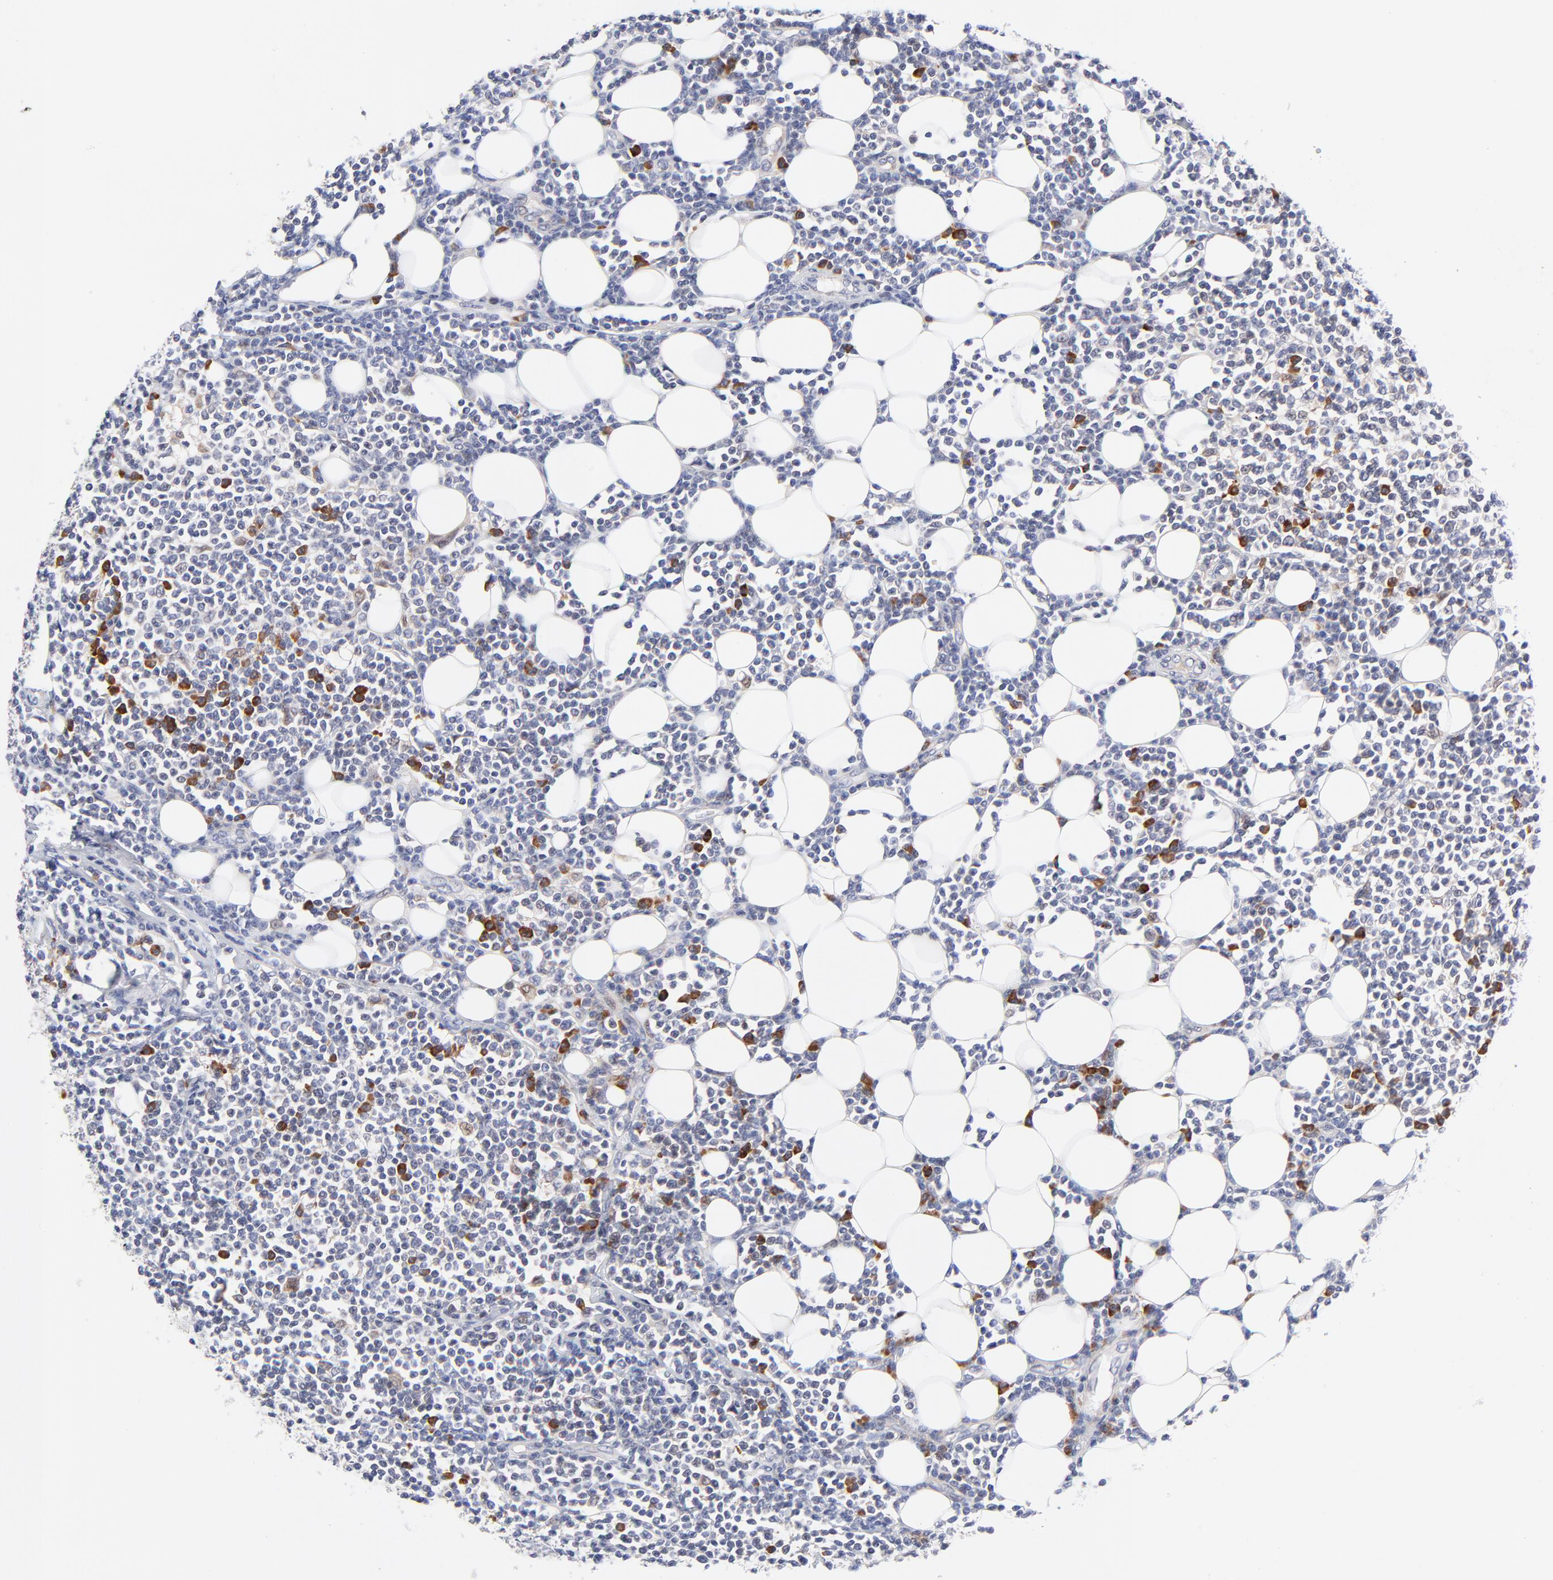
{"staining": {"intensity": "strong", "quantity": "<25%", "location": "cytoplasmic/membranous"}, "tissue": "lymphoma", "cell_type": "Tumor cells", "image_type": "cancer", "snomed": [{"axis": "morphology", "description": "Malignant lymphoma, non-Hodgkin's type, Low grade"}, {"axis": "topography", "description": "Soft tissue"}], "caption": "IHC of lymphoma exhibits medium levels of strong cytoplasmic/membranous positivity in approximately <25% of tumor cells. (Stains: DAB in brown, nuclei in blue, Microscopy: brightfield microscopy at high magnification).", "gene": "AFF2", "patient": {"sex": "male", "age": 92}}